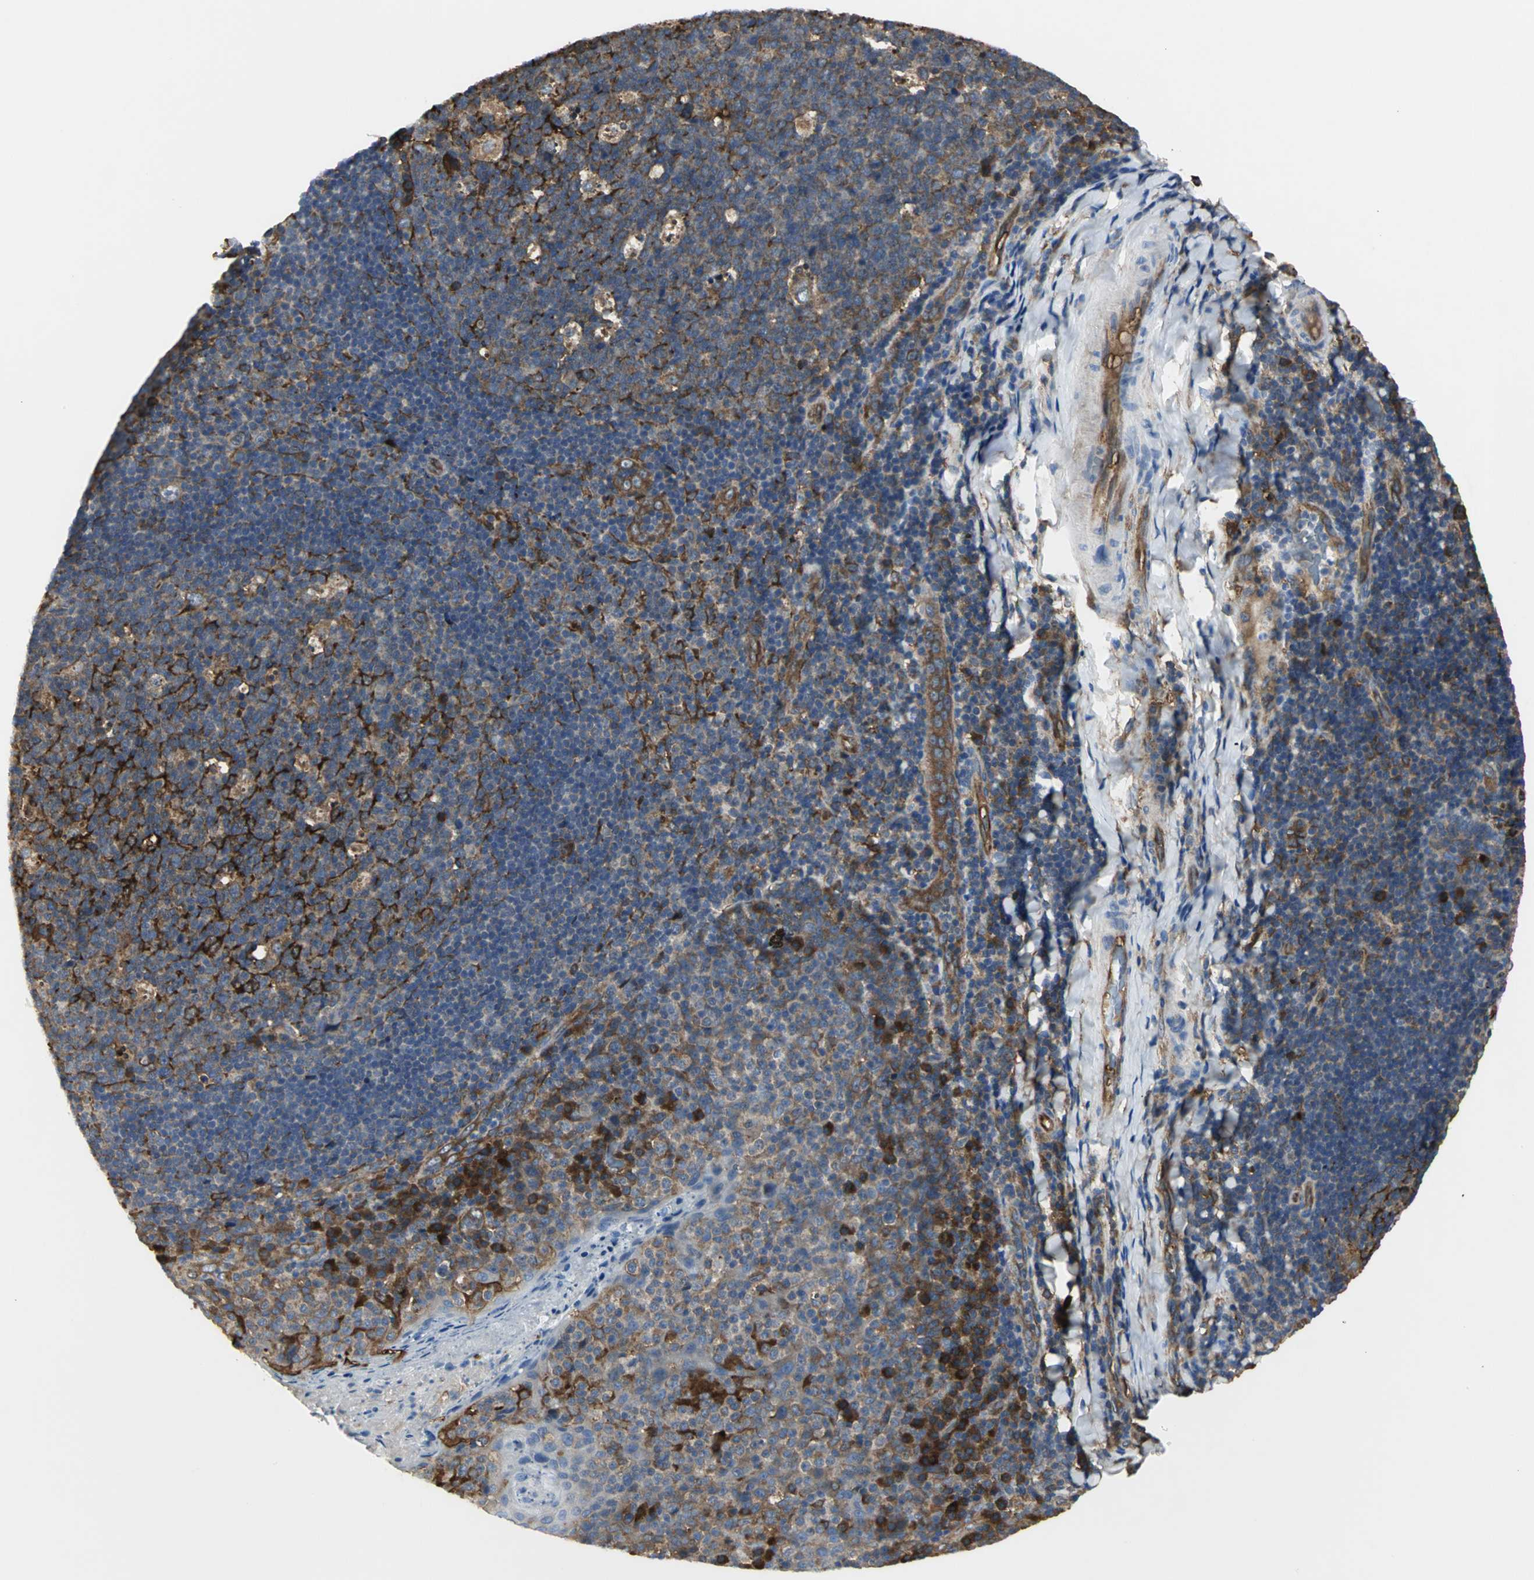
{"staining": {"intensity": "moderate", "quantity": "25%-75%", "location": "cytoplasmic/membranous"}, "tissue": "tonsil", "cell_type": "Germinal center cells", "image_type": "normal", "snomed": [{"axis": "morphology", "description": "Normal tissue, NOS"}, {"axis": "topography", "description": "Tonsil"}], "caption": "Immunohistochemistry (IHC) micrograph of normal human tonsil stained for a protein (brown), which displays medium levels of moderate cytoplasmic/membranous positivity in about 25%-75% of germinal center cells.", "gene": "CHRNB1", "patient": {"sex": "male", "age": 17}}